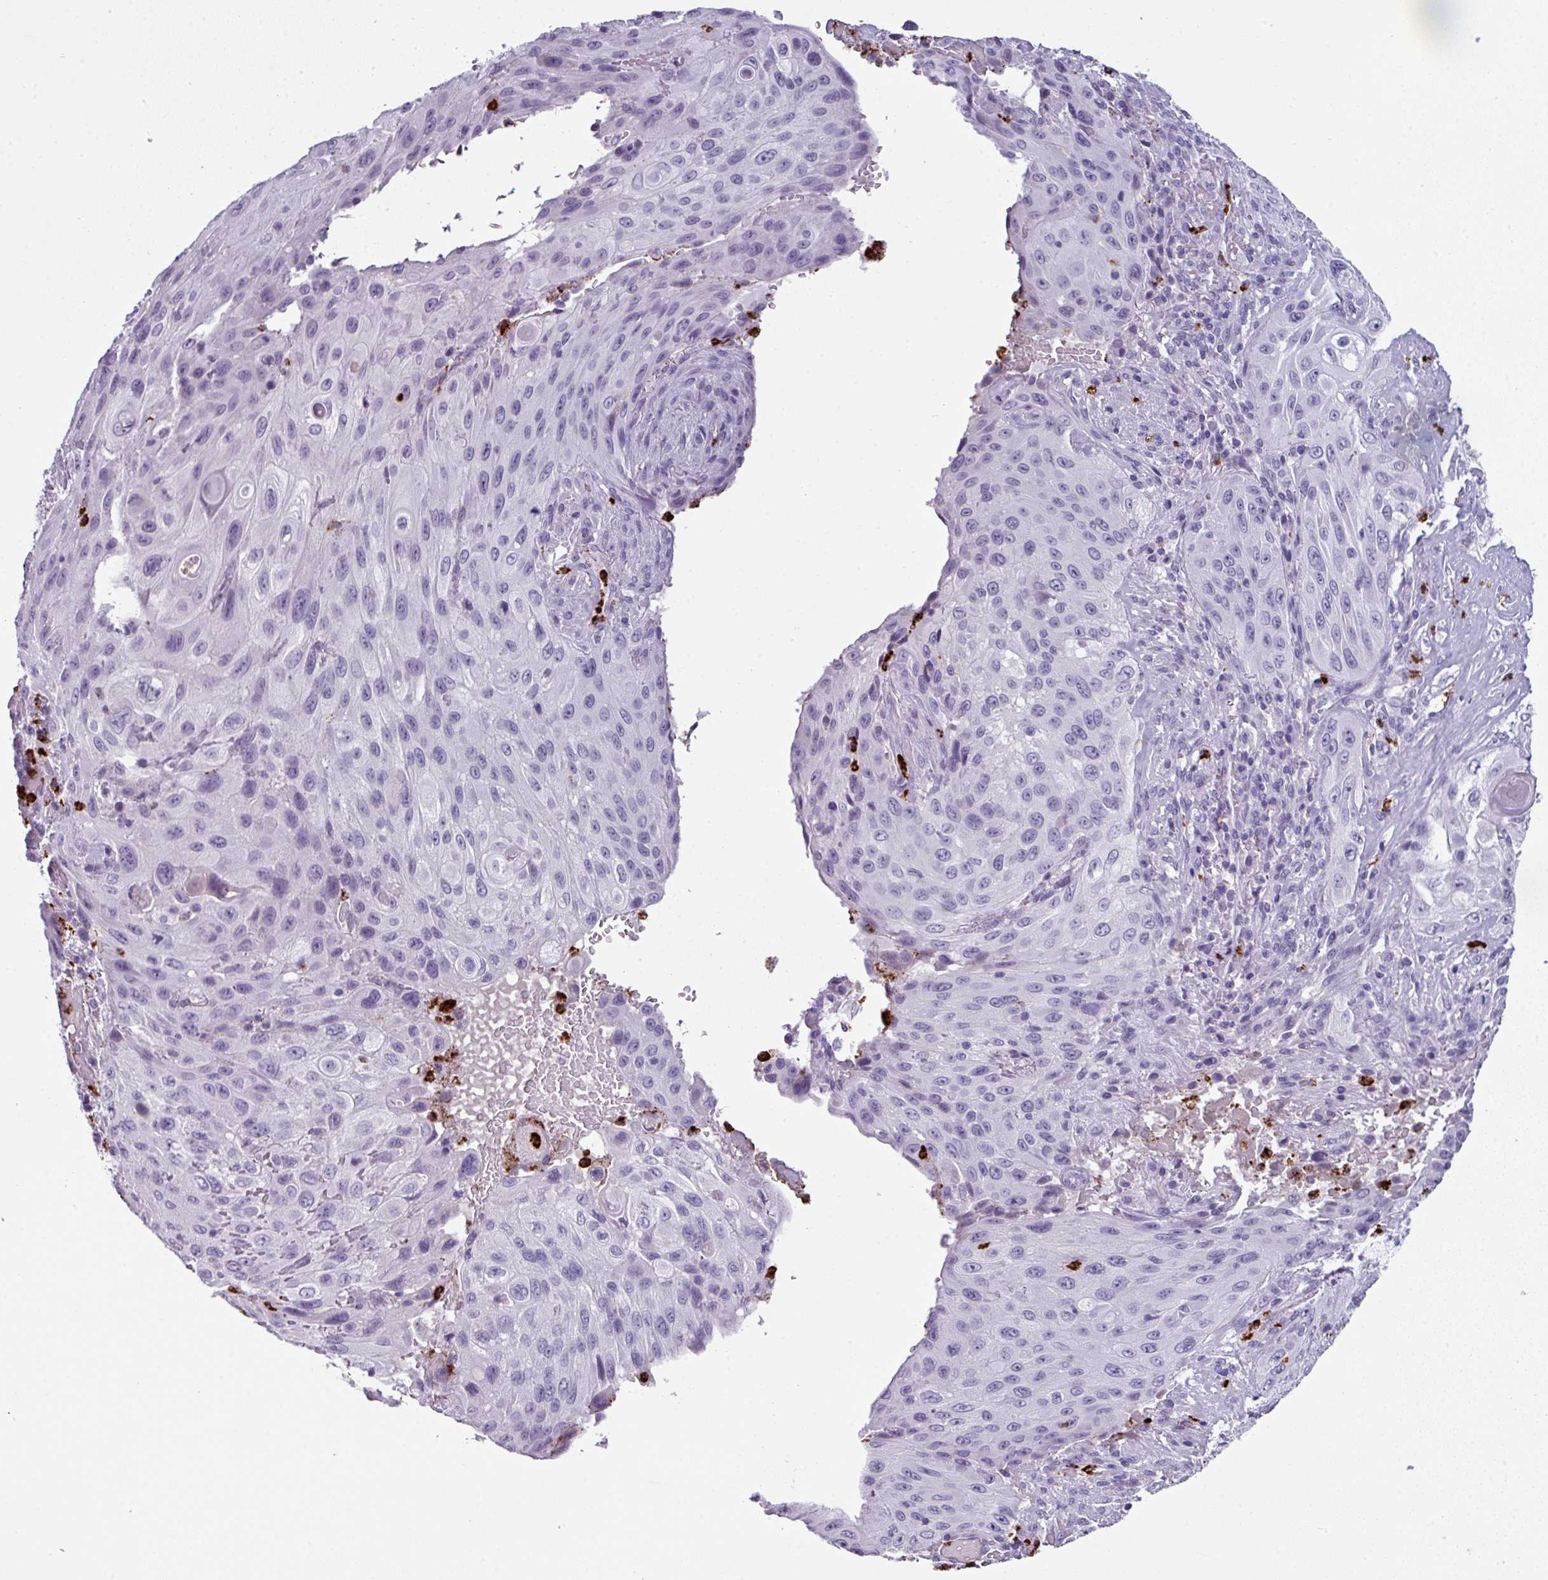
{"staining": {"intensity": "negative", "quantity": "none", "location": "none"}, "tissue": "cervical cancer", "cell_type": "Tumor cells", "image_type": "cancer", "snomed": [{"axis": "morphology", "description": "Squamous cell carcinoma, NOS"}, {"axis": "topography", "description": "Cervix"}], "caption": "DAB (3,3'-diaminobenzidine) immunohistochemical staining of cervical squamous cell carcinoma exhibits no significant staining in tumor cells.", "gene": "CTSG", "patient": {"sex": "female", "age": 42}}